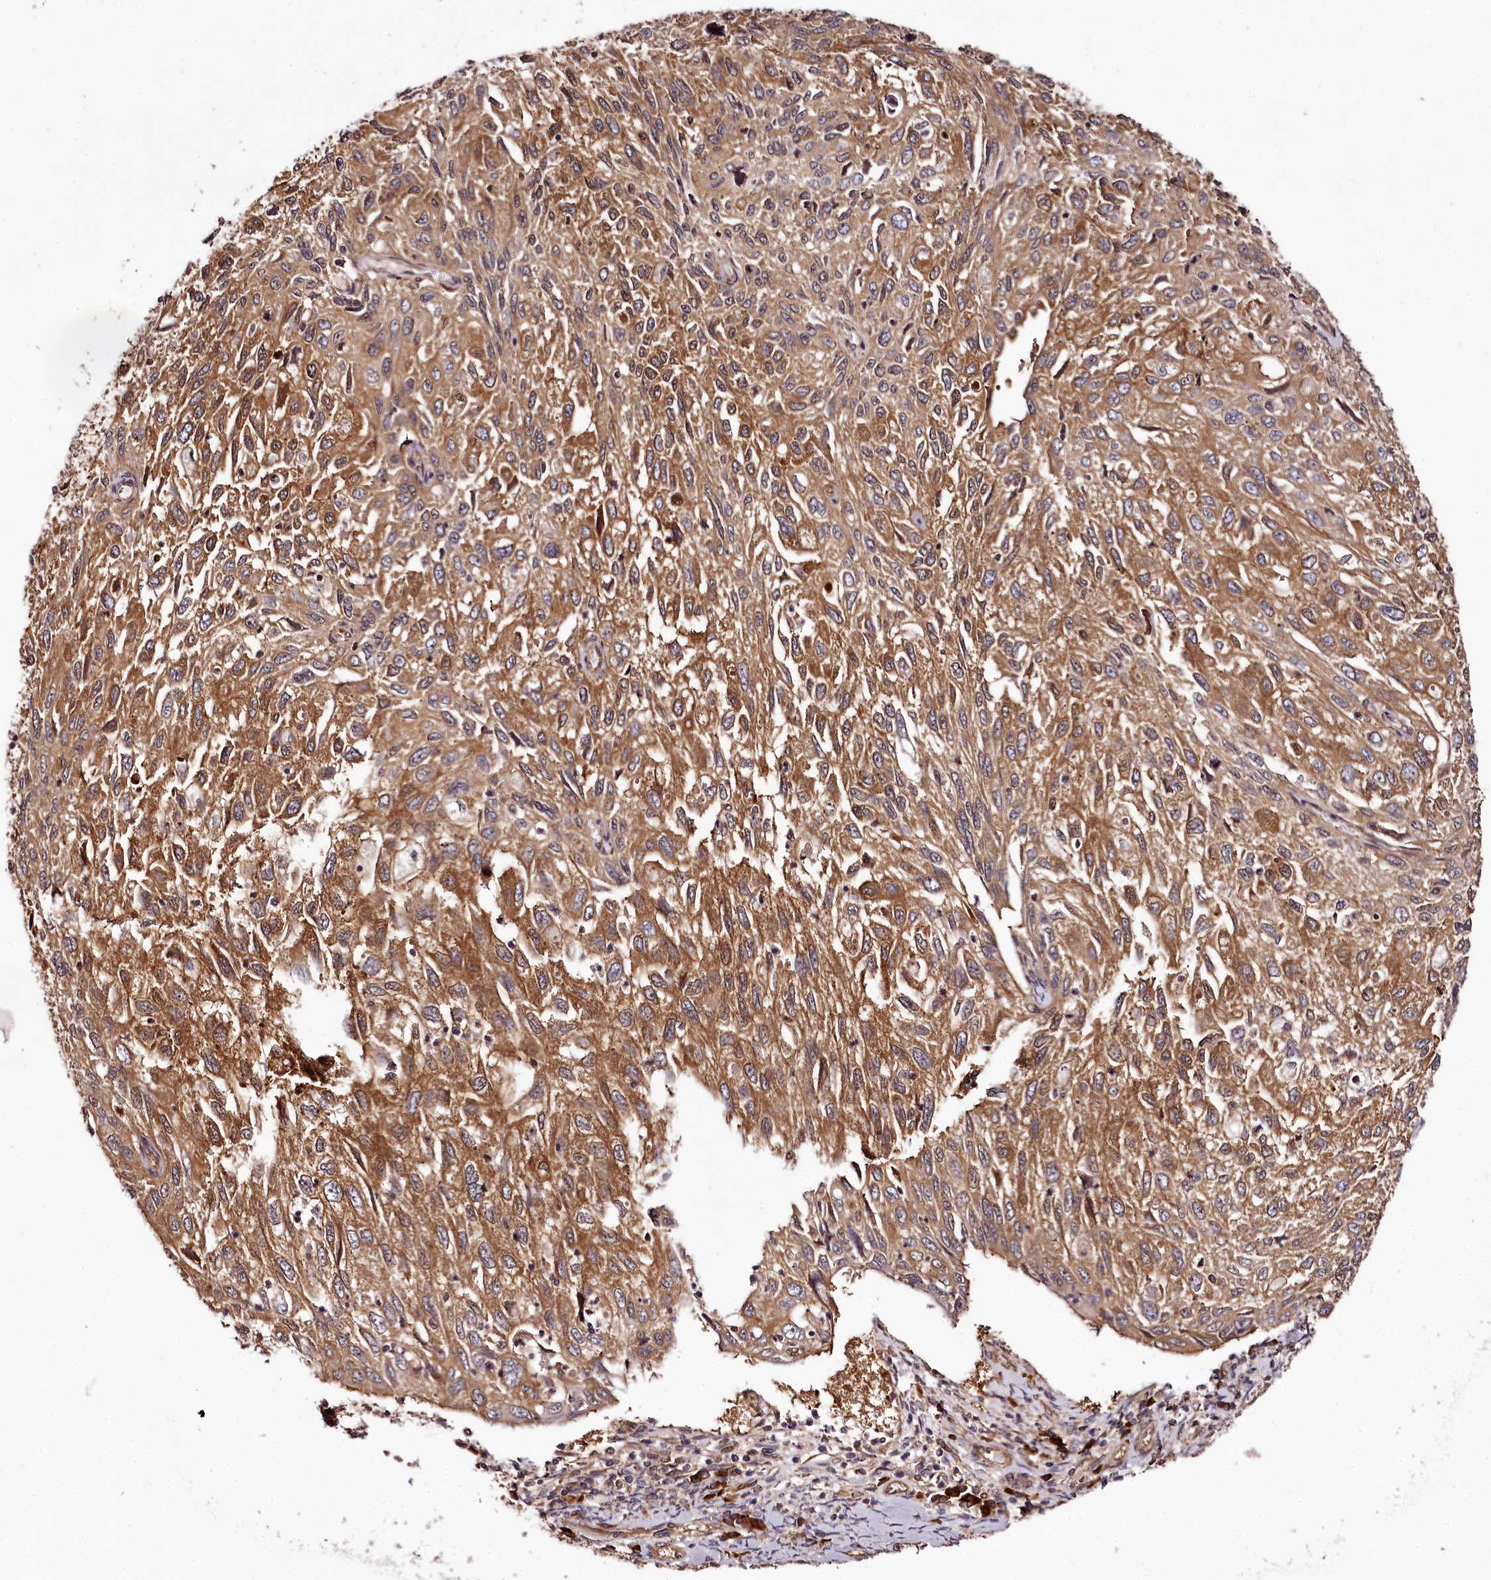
{"staining": {"intensity": "moderate", "quantity": ">75%", "location": "cytoplasmic/membranous"}, "tissue": "cervical cancer", "cell_type": "Tumor cells", "image_type": "cancer", "snomed": [{"axis": "morphology", "description": "Squamous cell carcinoma, NOS"}, {"axis": "topography", "description": "Cervix"}], "caption": "This is a photomicrograph of immunohistochemistry staining of cervical cancer, which shows moderate positivity in the cytoplasmic/membranous of tumor cells.", "gene": "TARS1", "patient": {"sex": "female", "age": 70}}